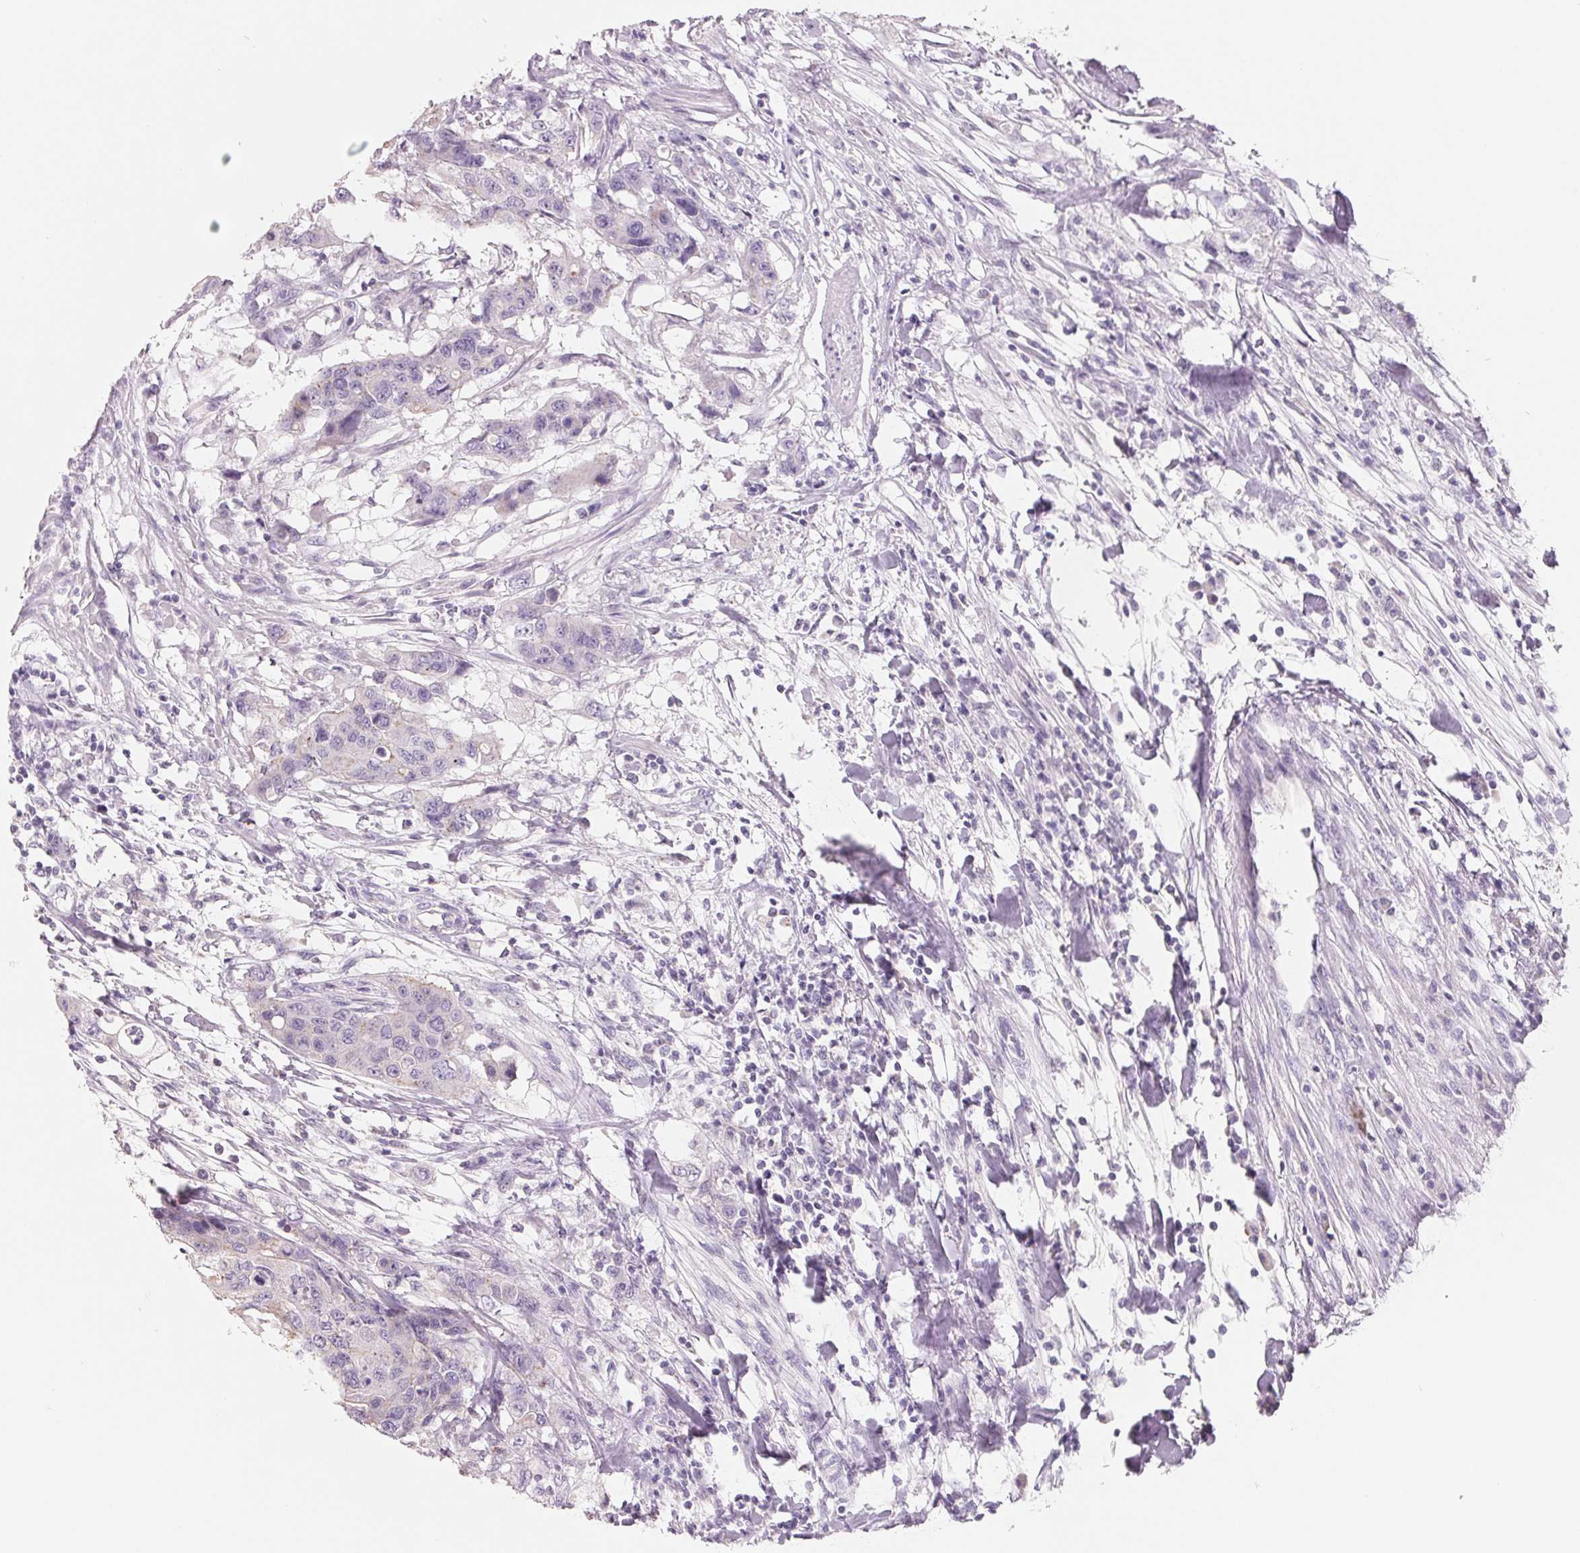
{"staining": {"intensity": "negative", "quantity": "none", "location": "none"}, "tissue": "colorectal cancer", "cell_type": "Tumor cells", "image_type": "cancer", "snomed": [{"axis": "morphology", "description": "Adenocarcinoma, NOS"}, {"axis": "topography", "description": "Colon"}], "caption": "Micrograph shows no protein staining in tumor cells of colorectal cancer tissue. (DAB immunohistochemistry (IHC) with hematoxylin counter stain).", "gene": "FTCD", "patient": {"sex": "male", "age": 77}}